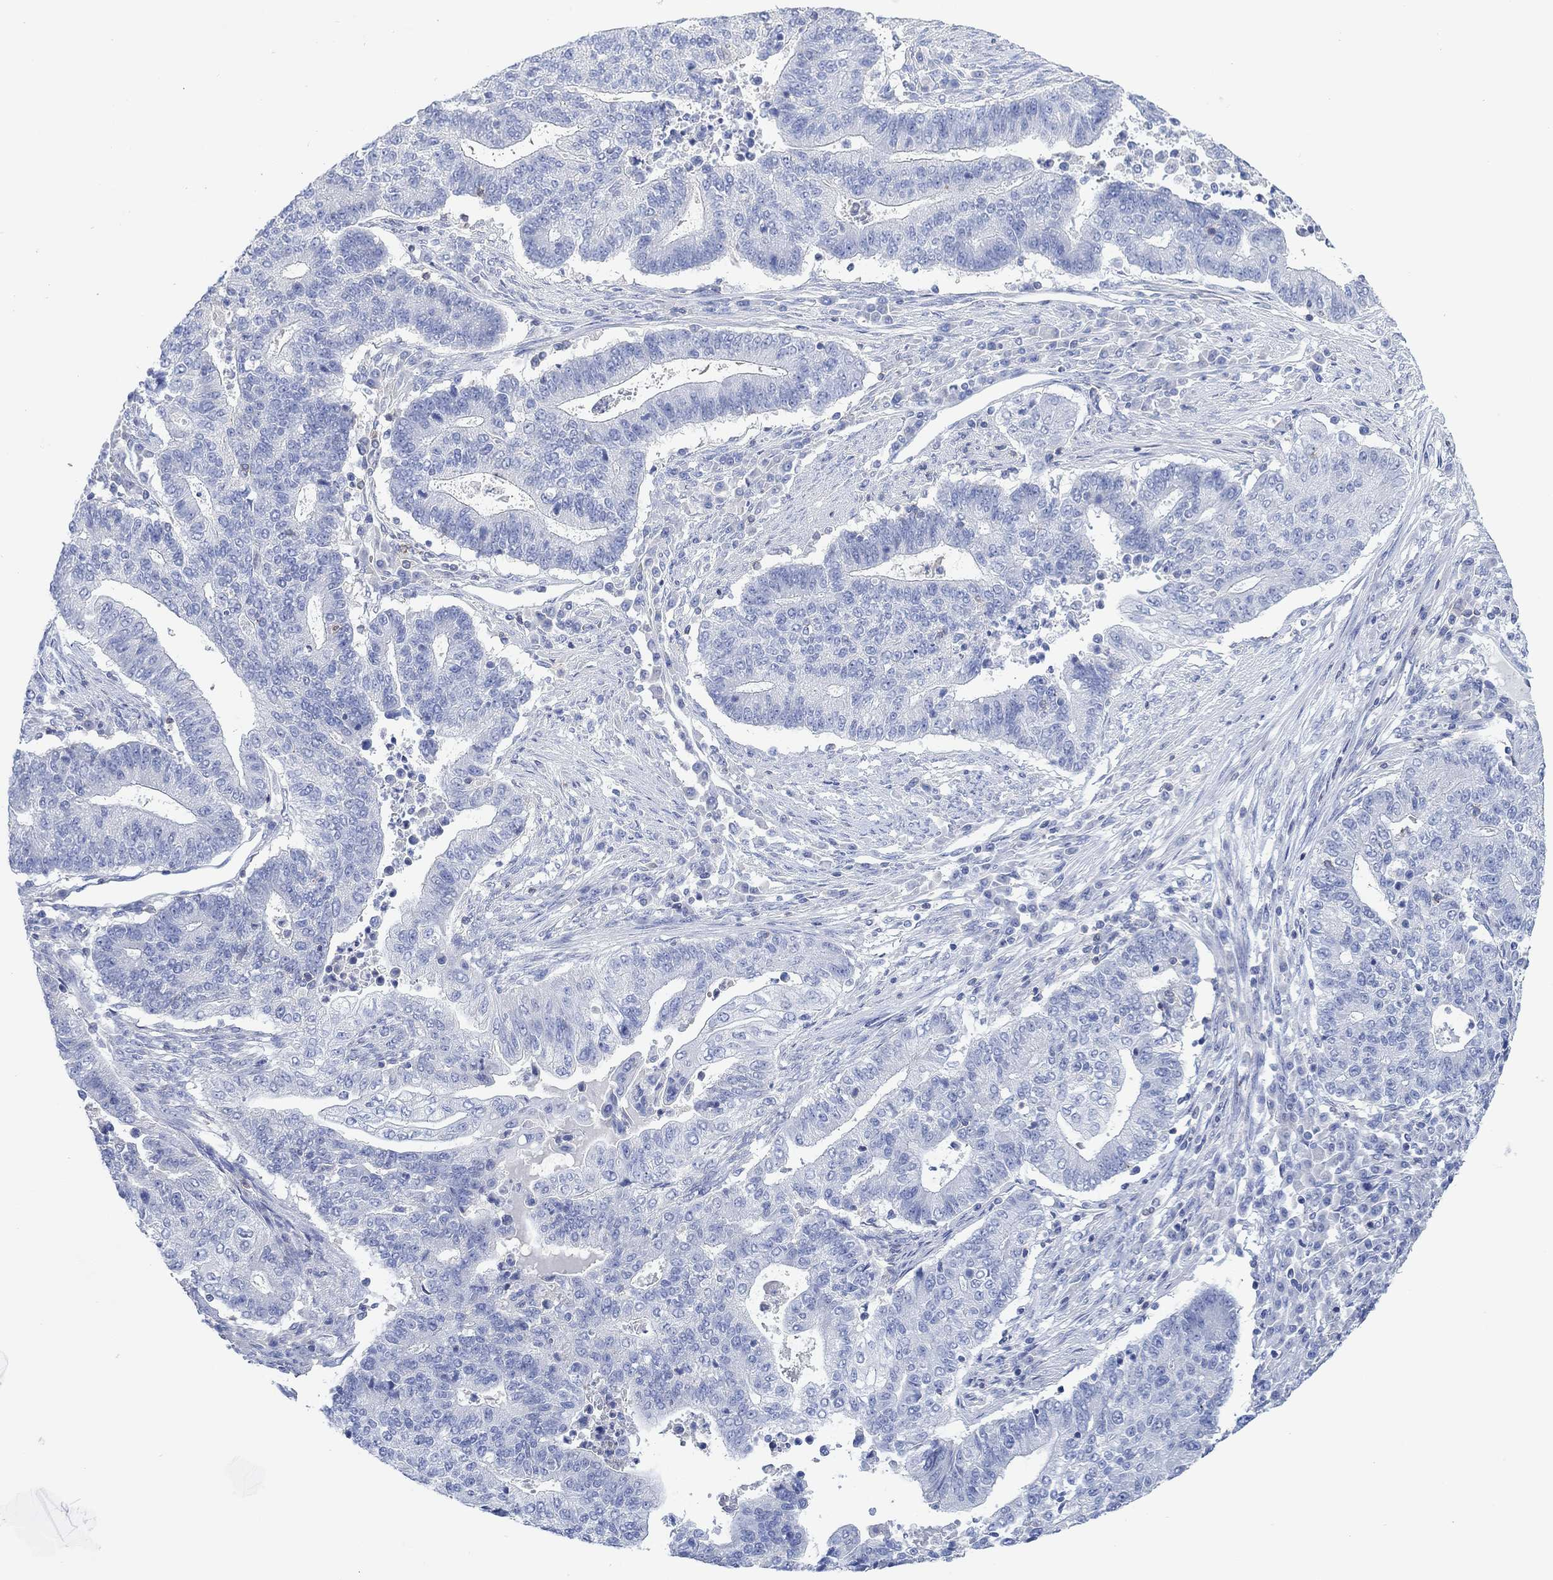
{"staining": {"intensity": "negative", "quantity": "none", "location": "none"}, "tissue": "endometrial cancer", "cell_type": "Tumor cells", "image_type": "cancer", "snomed": [{"axis": "morphology", "description": "Adenocarcinoma, NOS"}, {"axis": "topography", "description": "Uterus"}, {"axis": "topography", "description": "Endometrium"}], "caption": "Human adenocarcinoma (endometrial) stained for a protein using immunohistochemistry (IHC) exhibits no staining in tumor cells.", "gene": "PPP1R17", "patient": {"sex": "female", "age": 54}}